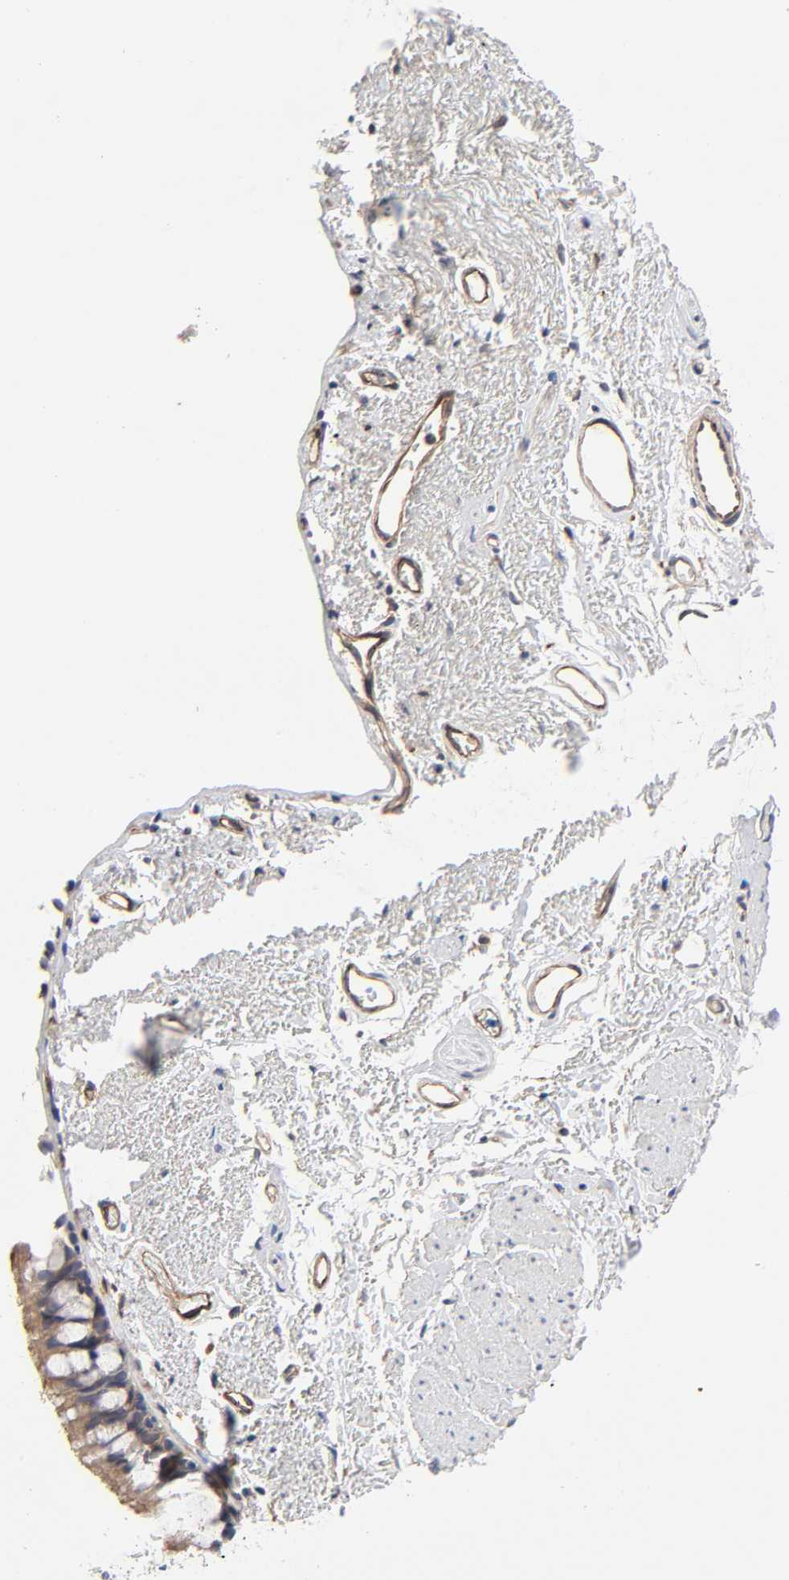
{"staining": {"intensity": "moderate", "quantity": ">75%", "location": "cytoplasmic/membranous"}, "tissue": "bronchus", "cell_type": "Respiratory epithelial cells", "image_type": "normal", "snomed": [{"axis": "morphology", "description": "Normal tissue, NOS"}, {"axis": "topography", "description": "Bronchus"}], "caption": "Protein analysis of benign bronchus reveals moderate cytoplasmic/membranous expression in about >75% of respiratory epithelial cells.", "gene": "RAB13", "patient": {"sex": "female", "age": 73}}